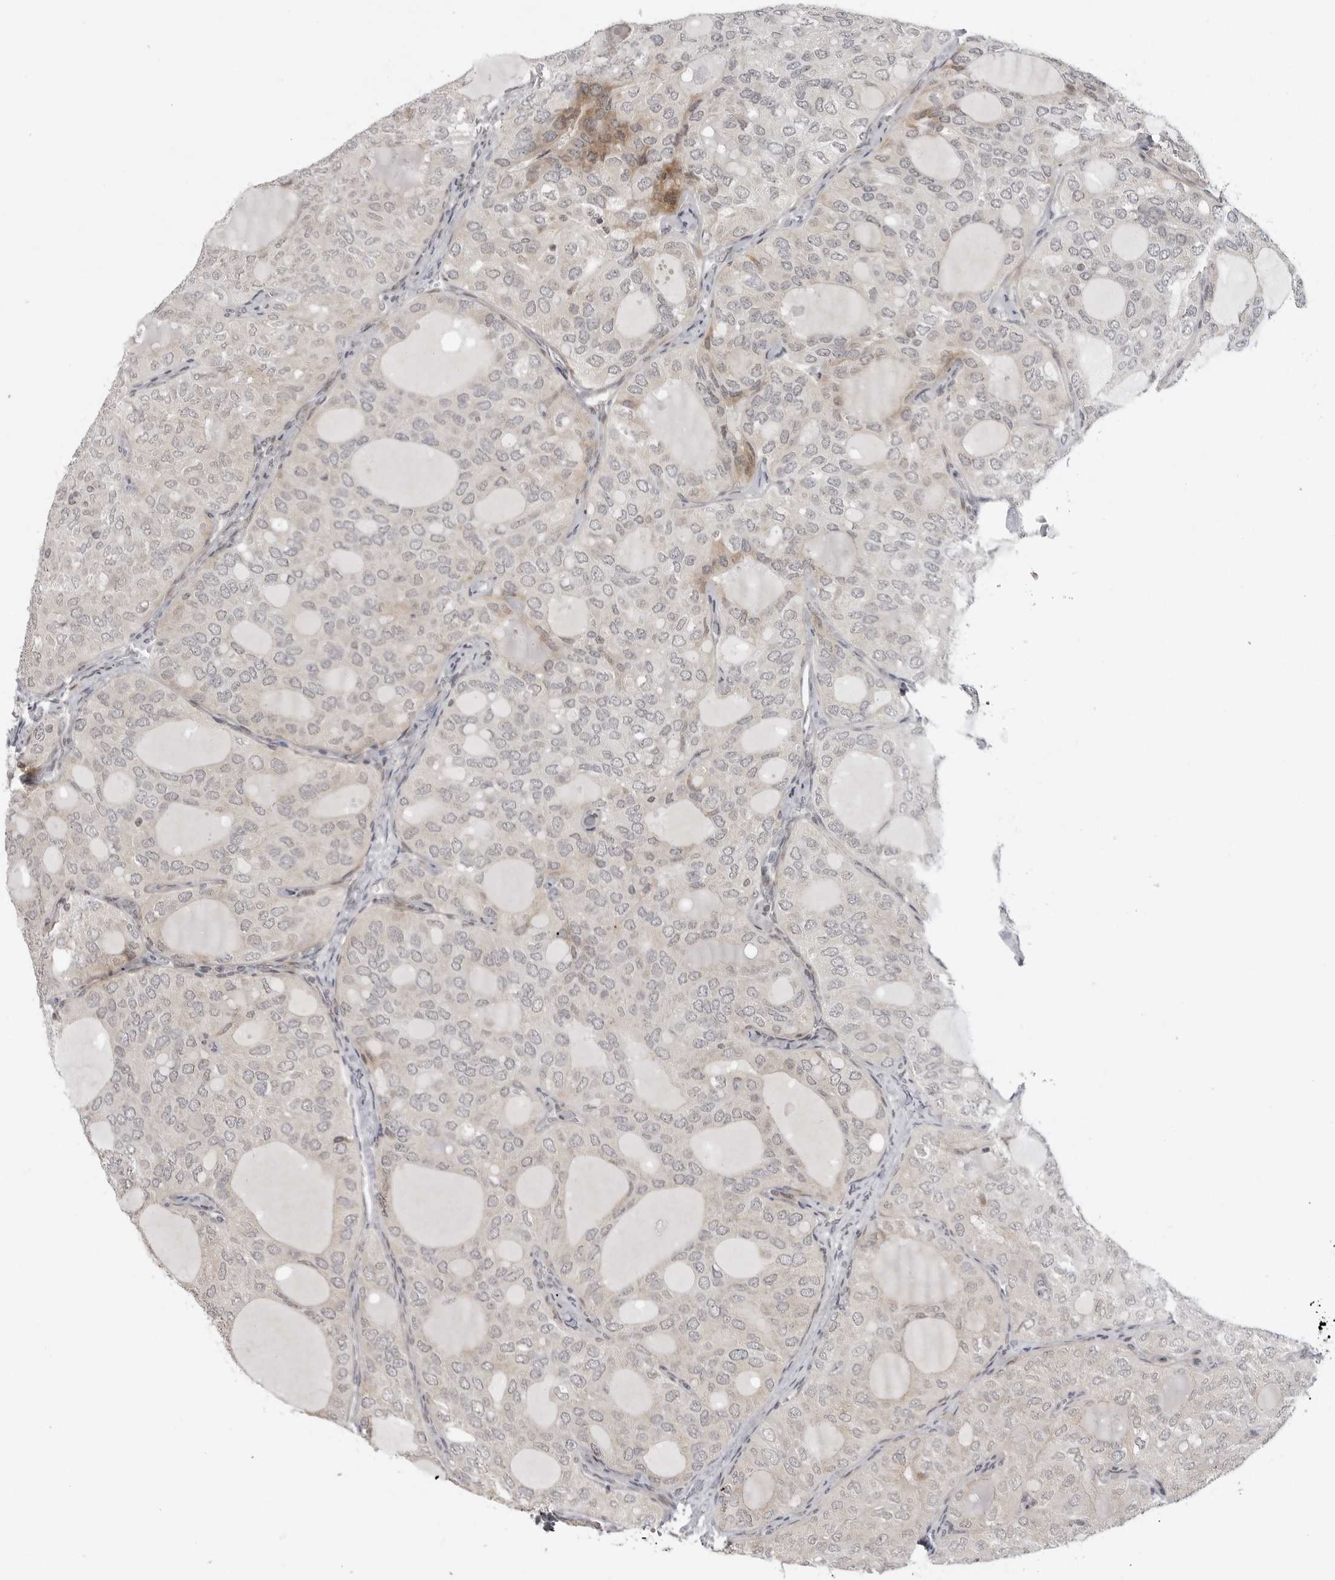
{"staining": {"intensity": "negative", "quantity": "none", "location": "none"}, "tissue": "thyroid cancer", "cell_type": "Tumor cells", "image_type": "cancer", "snomed": [{"axis": "morphology", "description": "Follicular adenoma carcinoma, NOS"}, {"axis": "topography", "description": "Thyroid gland"}], "caption": "Tumor cells show no significant expression in thyroid follicular adenoma carcinoma.", "gene": "ADAMTS5", "patient": {"sex": "male", "age": 75}}